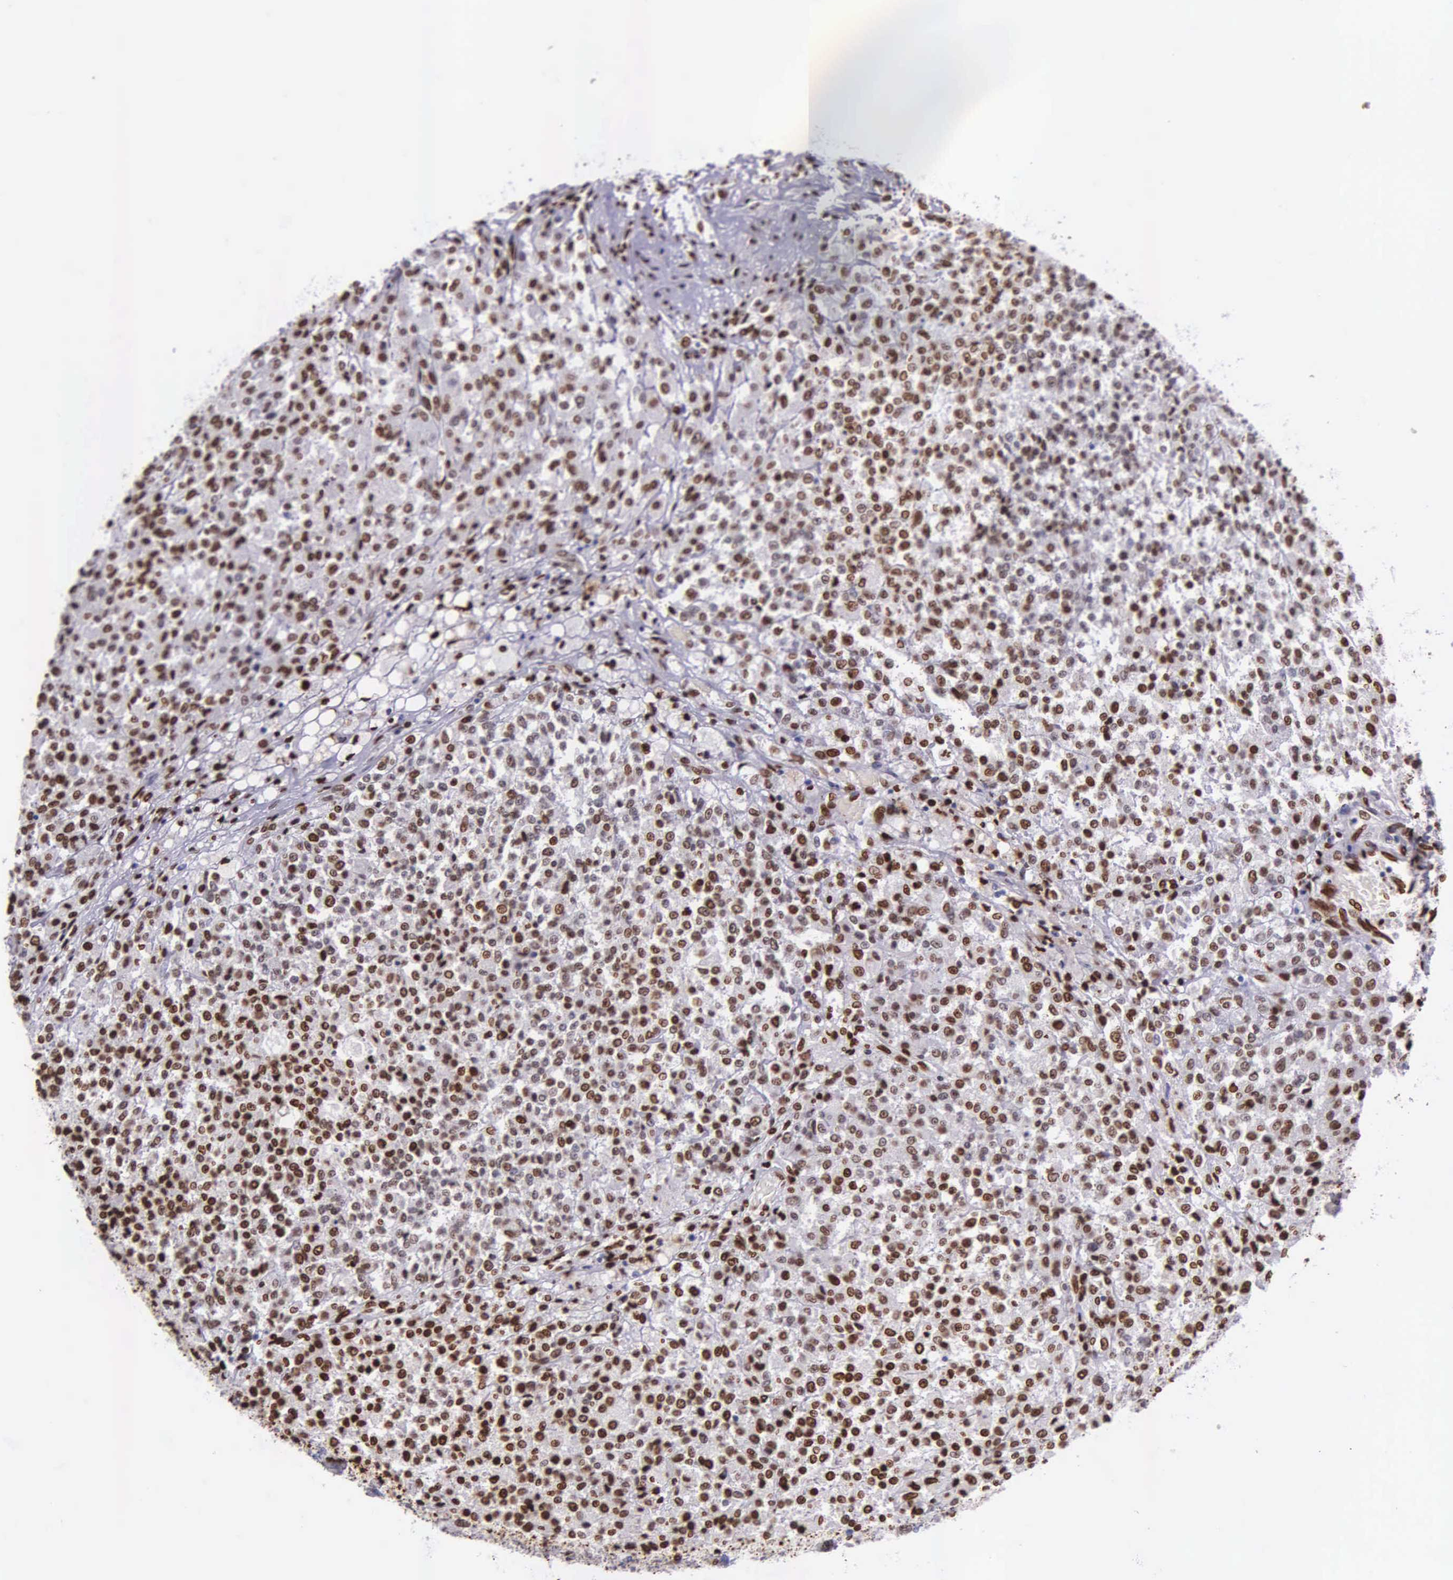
{"staining": {"intensity": "strong", "quantity": "25%-75%", "location": "nuclear"}, "tissue": "testis cancer", "cell_type": "Tumor cells", "image_type": "cancer", "snomed": [{"axis": "morphology", "description": "Seminoma, NOS"}, {"axis": "topography", "description": "Testis"}], "caption": "Protein staining of testis seminoma tissue exhibits strong nuclear staining in approximately 25%-75% of tumor cells.", "gene": "H1-0", "patient": {"sex": "male", "age": 59}}